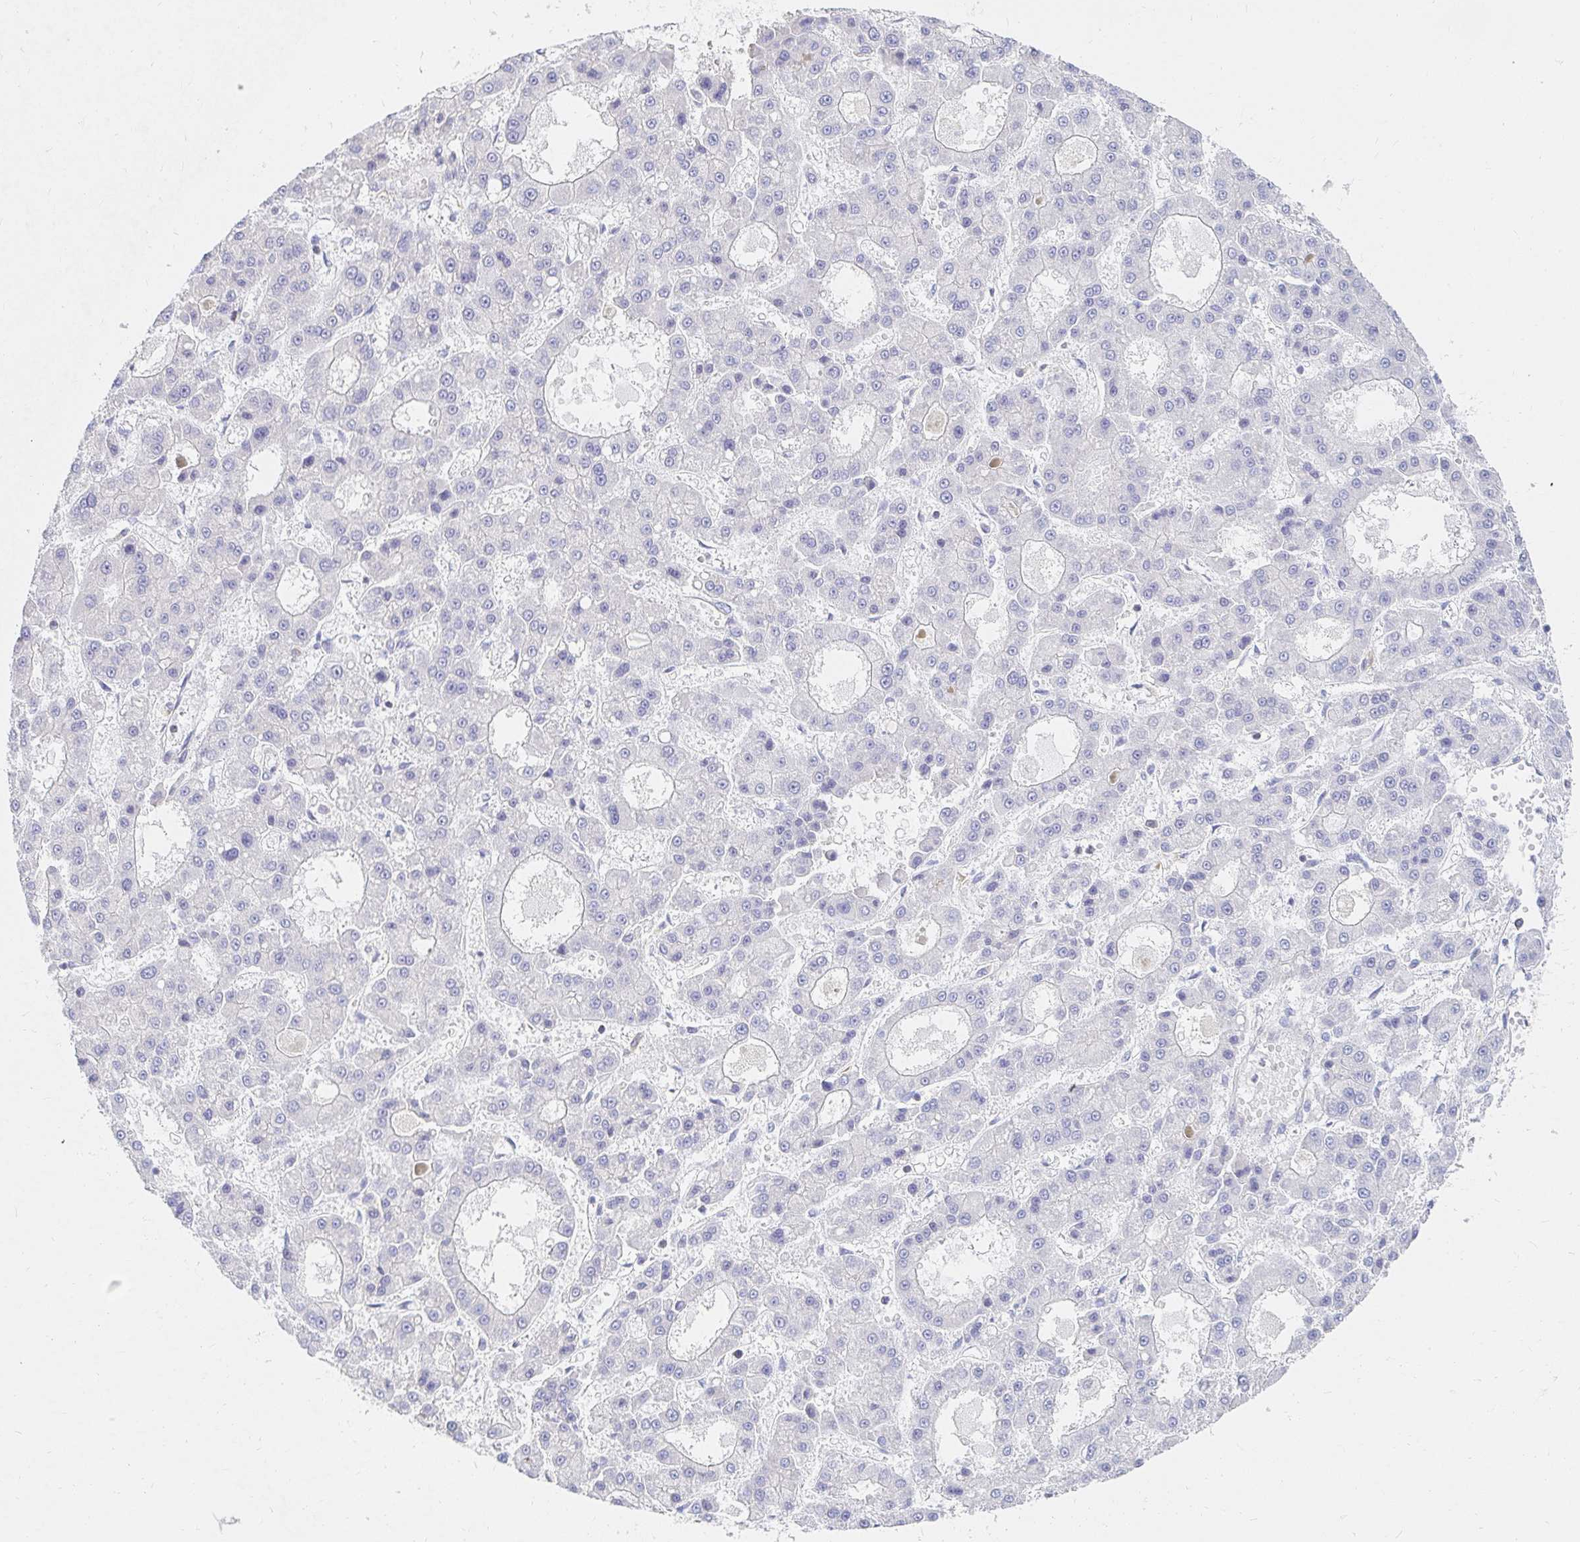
{"staining": {"intensity": "negative", "quantity": "none", "location": "none"}, "tissue": "liver cancer", "cell_type": "Tumor cells", "image_type": "cancer", "snomed": [{"axis": "morphology", "description": "Carcinoma, Hepatocellular, NOS"}, {"axis": "topography", "description": "Liver"}], "caption": "A high-resolution image shows IHC staining of liver cancer (hepatocellular carcinoma), which demonstrates no significant staining in tumor cells.", "gene": "TSPAN19", "patient": {"sex": "male", "age": 70}}